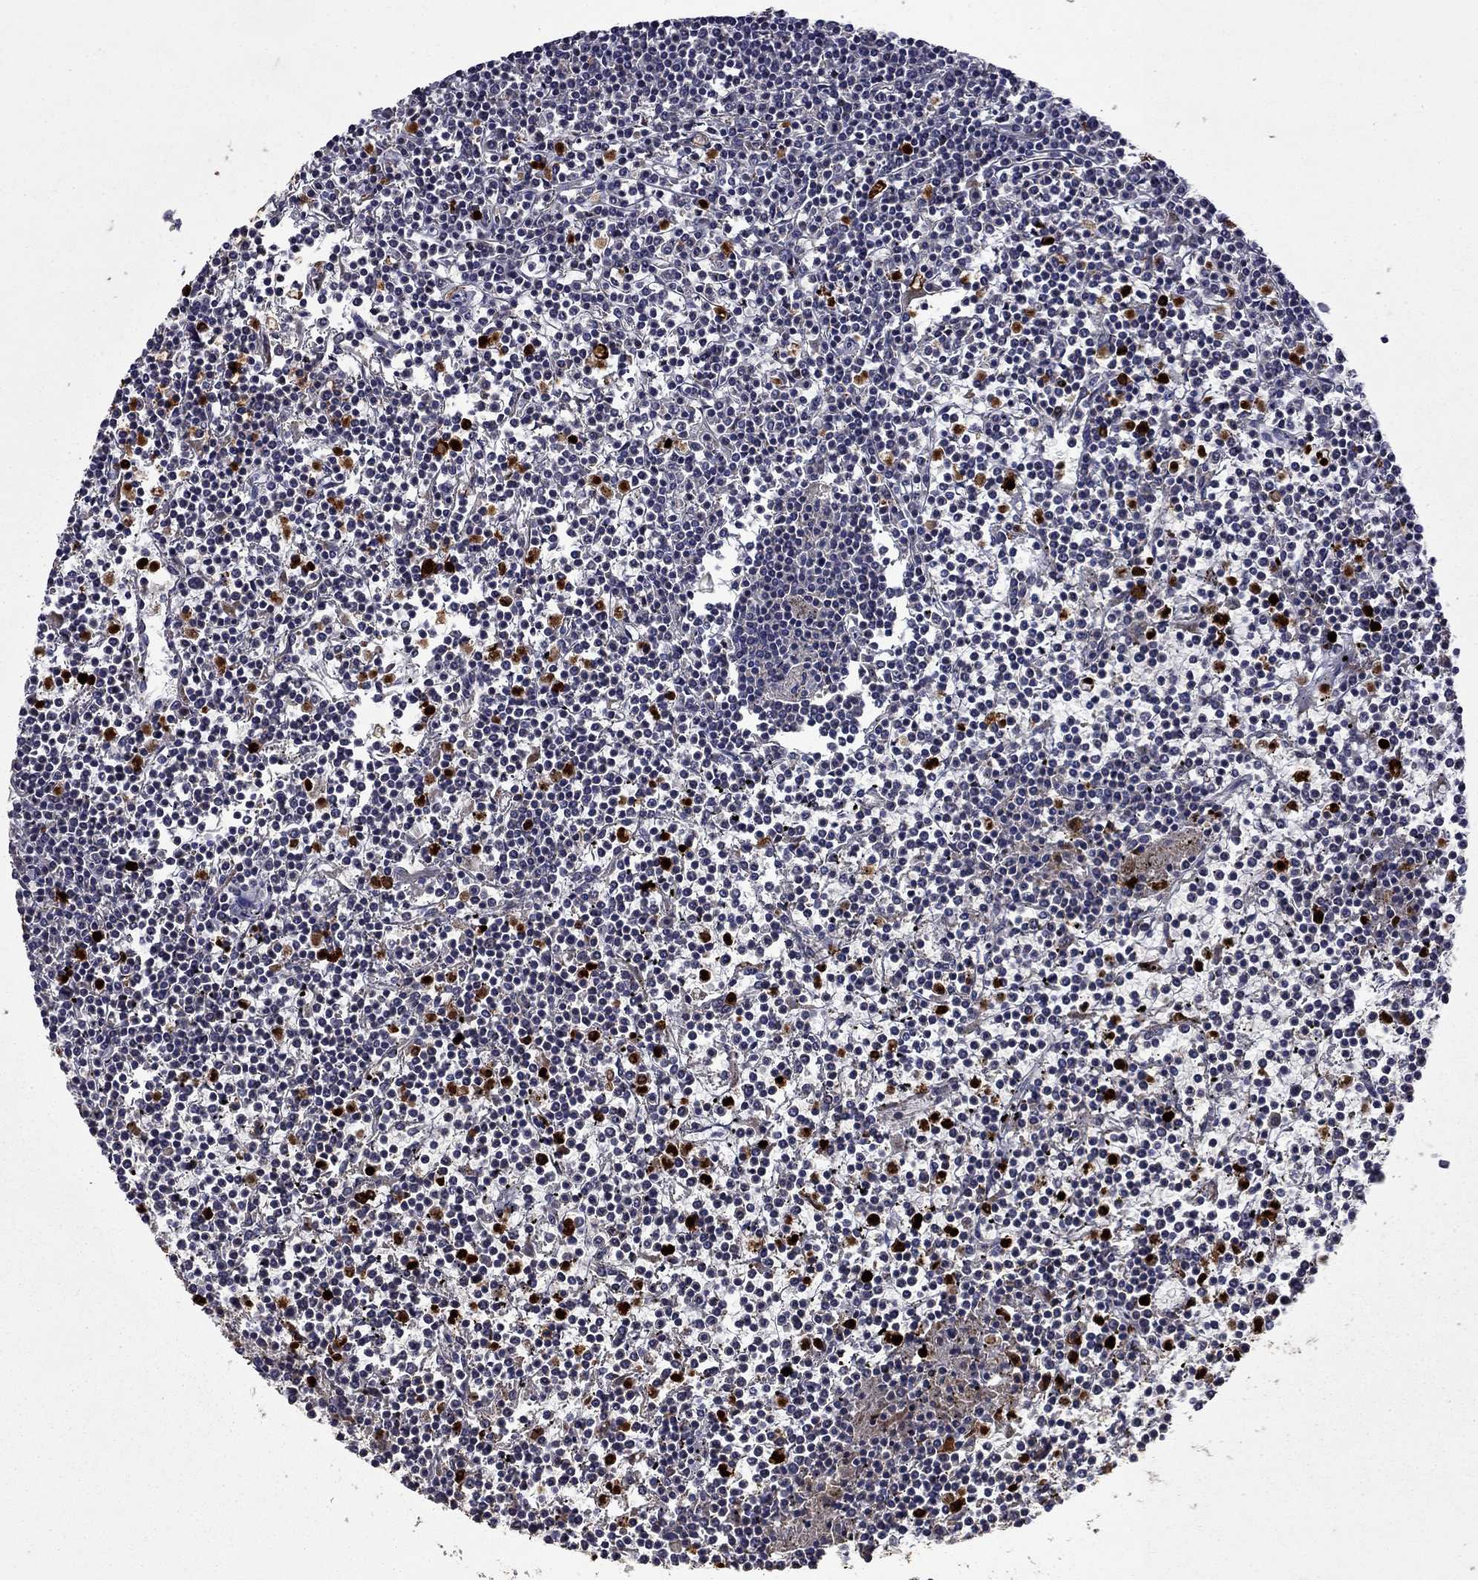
{"staining": {"intensity": "negative", "quantity": "none", "location": "none"}, "tissue": "lymphoma", "cell_type": "Tumor cells", "image_type": "cancer", "snomed": [{"axis": "morphology", "description": "Malignant lymphoma, non-Hodgkin's type, Low grade"}, {"axis": "topography", "description": "Spleen"}], "caption": "An image of human lymphoma is negative for staining in tumor cells.", "gene": "SATB1", "patient": {"sex": "female", "age": 19}}